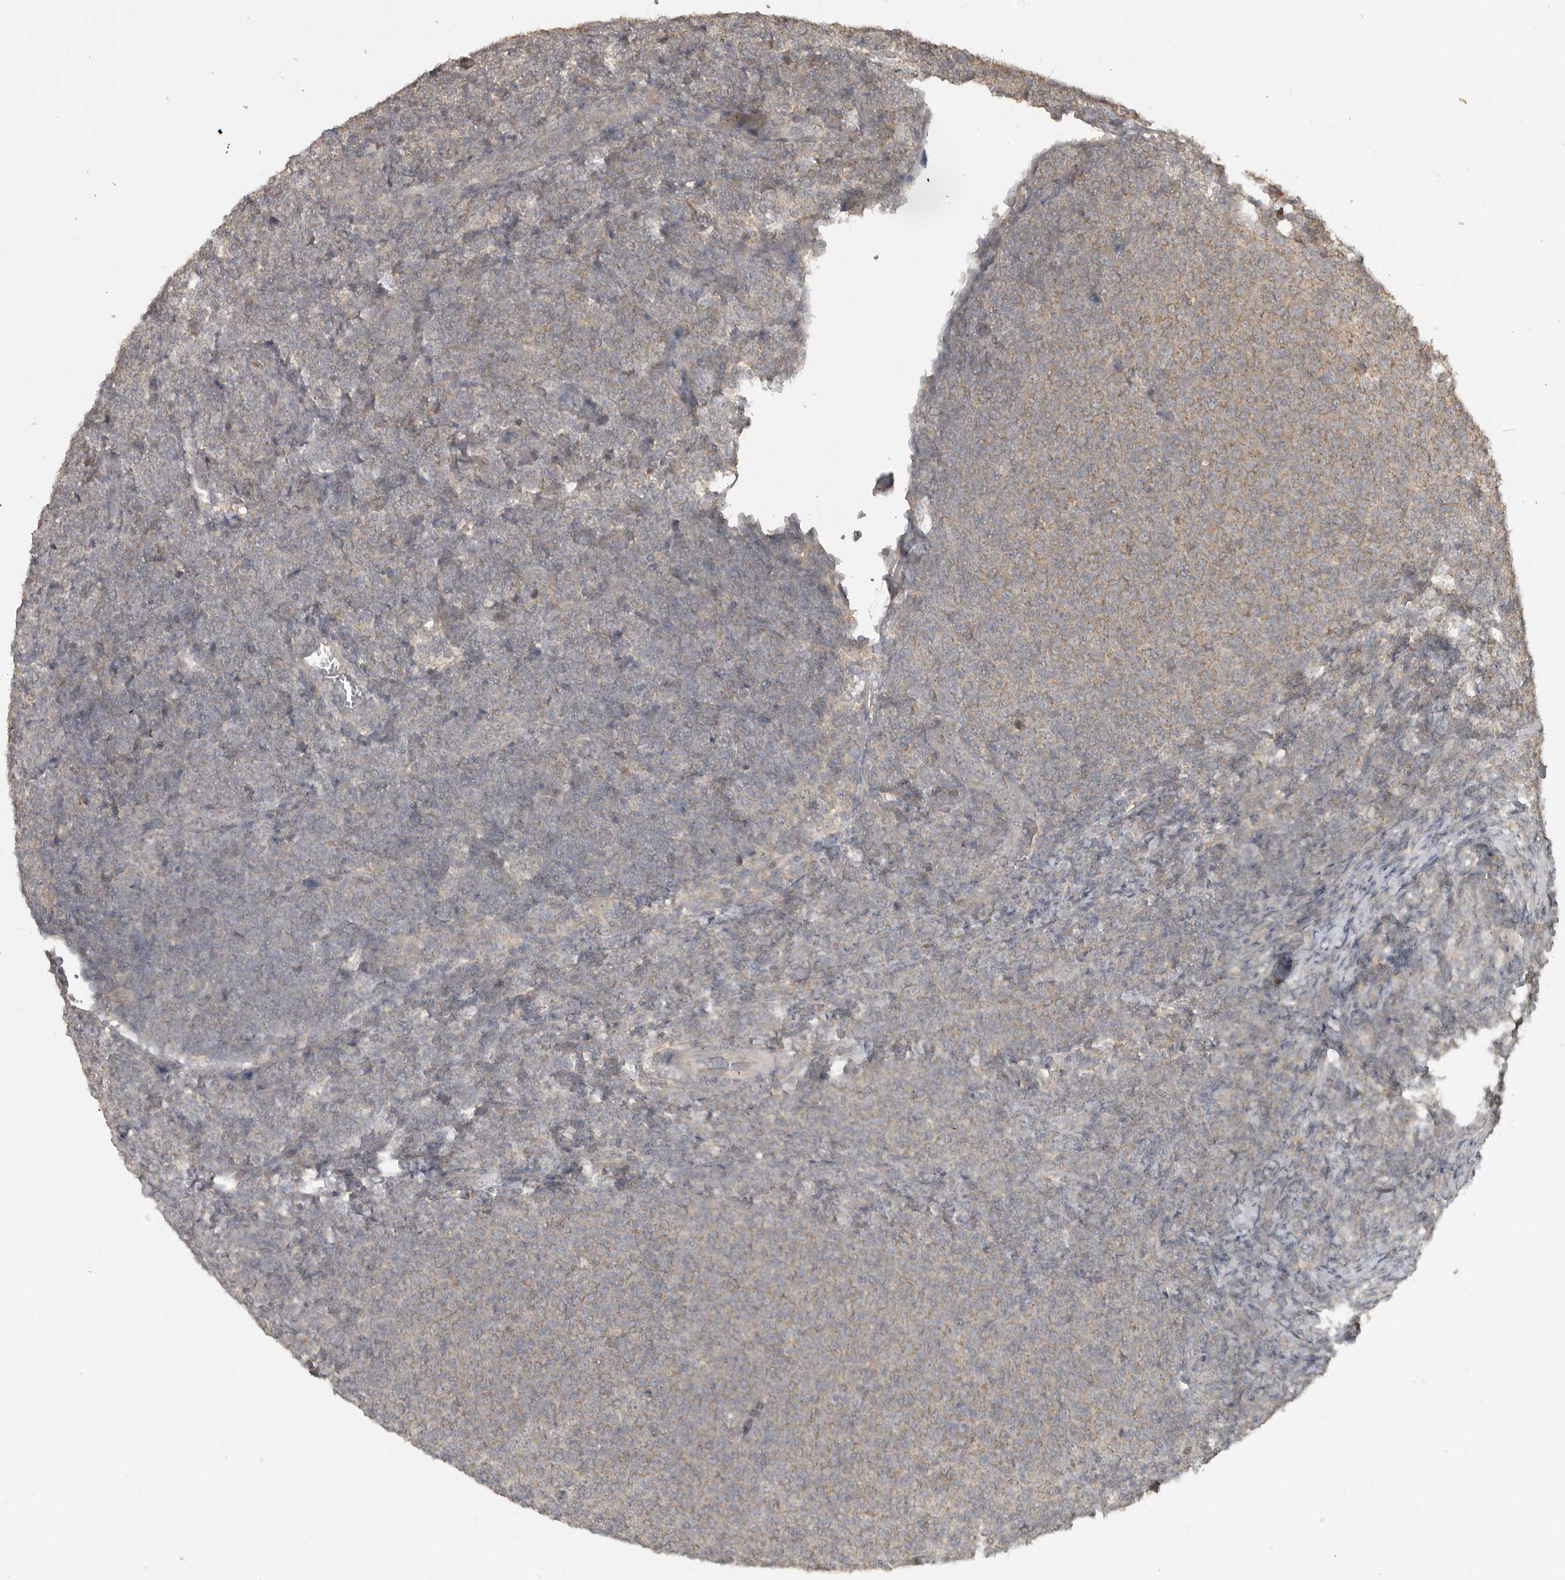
{"staining": {"intensity": "weak", "quantity": "<25%", "location": "cytoplasmic/membranous"}, "tissue": "lymphoma", "cell_type": "Tumor cells", "image_type": "cancer", "snomed": [{"axis": "morphology", "description": "Malignant lymphoma, non-Hodgkin's type, Low grade"}, {"axis": "topography", "description": "Lymph node"}], "caption": "This histopathology image is of low-grade malignant lymphoma, non-Hodgkin's type stained with IHC to label a protein in brown with the nuclei are counter-stained blue. There is no positivity in tumor cells. Nuclei are stained in blue.", "gene": "LLGL1", "patient": {"sex": "male", "age": 66}}